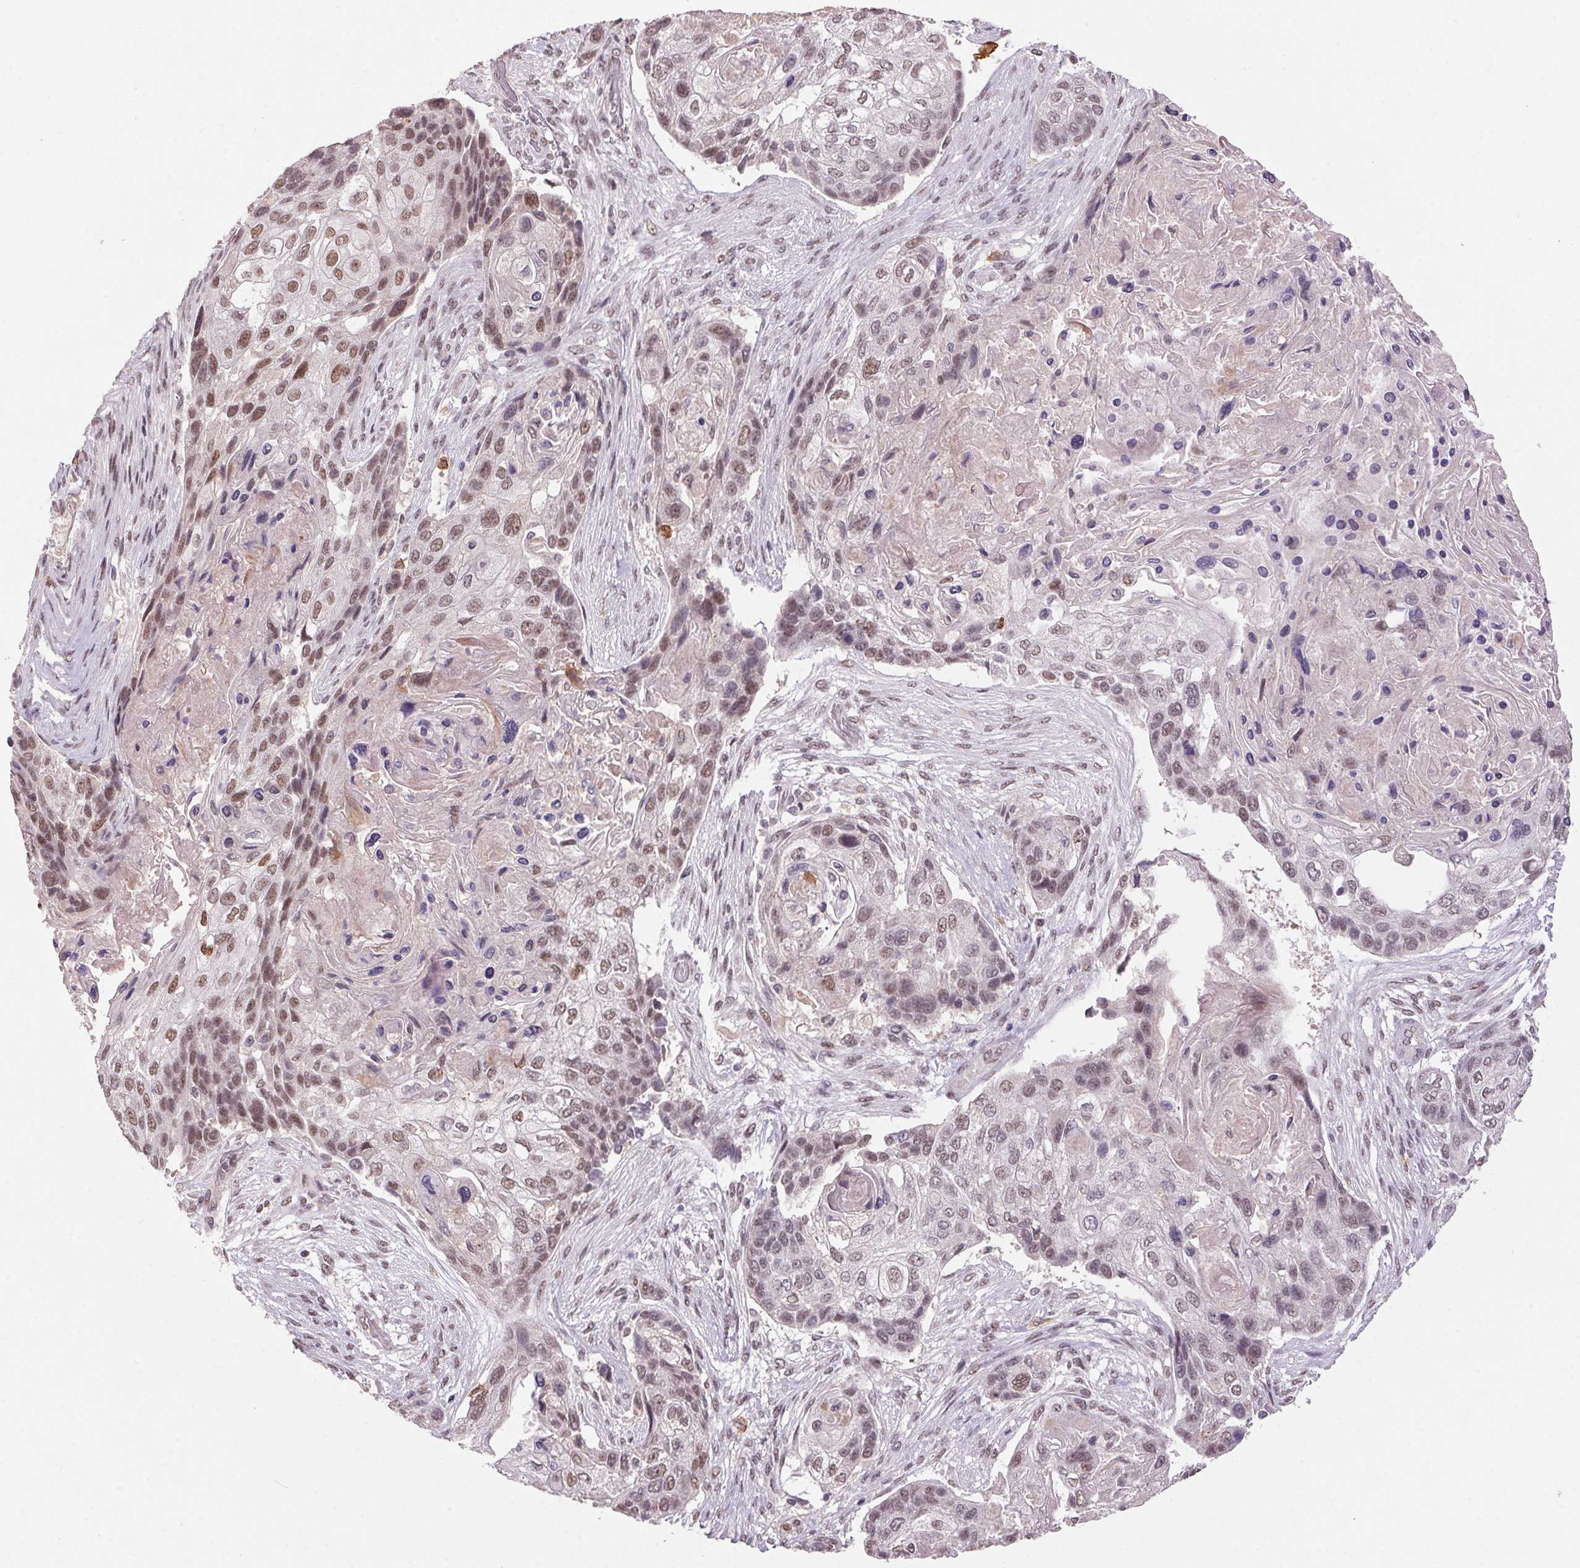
{"staining": {"intensity": "moderate", "quantity": "25%-75%", "location": "nuclear"}, "tissue": "lung cancer", "cell_type": "Tumor cells", "image_type": "cancer", "snomed": [{"axis": "morphology", "description": "Squamous cell carcinoma, NOS"}, {"axis": "topography", "description": "Lung"}], "caption": "High-power microscopy captured an IHC image of lung cancer, revealing moderate nuclear staining in approximately 25%-75% of tumor cells. The protein is stained brown, and the nuclei are stained in blue (DAB IHC with brightfield microscopy, high magnification).", "gene": "ZBTB4", "patient": {"sex": "male", "age": 69}}